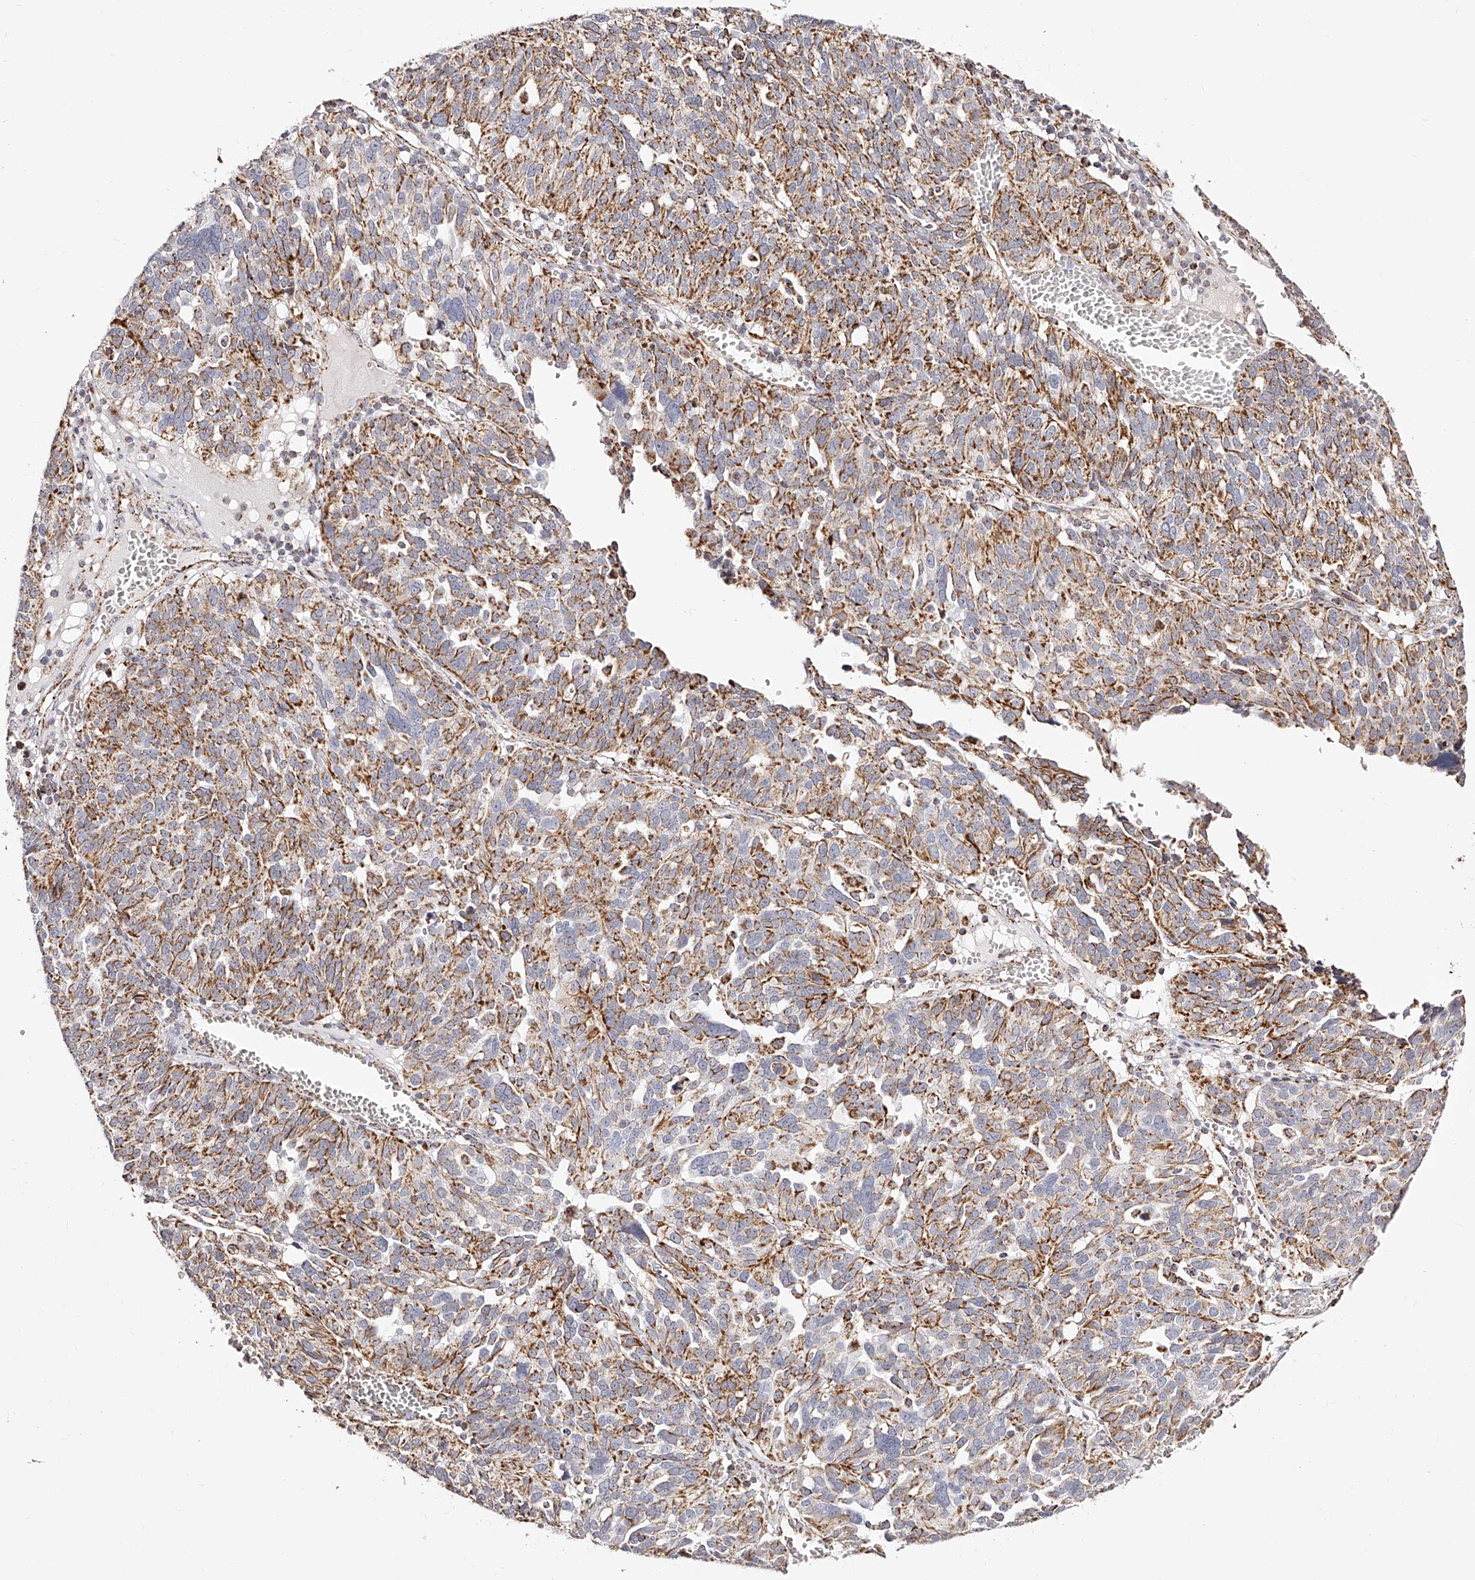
{"staining": {"intensity": "strong", "quantity": "25%-75%", "location": "cytoplasmic/membranous"}, "tissue": "ovarian cancer", "cell_type": "Tumor cells", "image_type": "cancer", "snomed": [{"axis": "morphology", "description": "Cystadenocarcinoma, serous, NOS"}, {"axis": "topography", "description": "Ovary"}], "caption": "A photomicrograph showing strong cytoplasmic/membranous positivity in approximately 25%-75% of tumor cells in ovarian cancer (serous cystadenocarcinoma), as visualized by brown immunohistochemical staining.", "gene": "NDUFV3", "patient": {"sex": "female", "age": 59}}